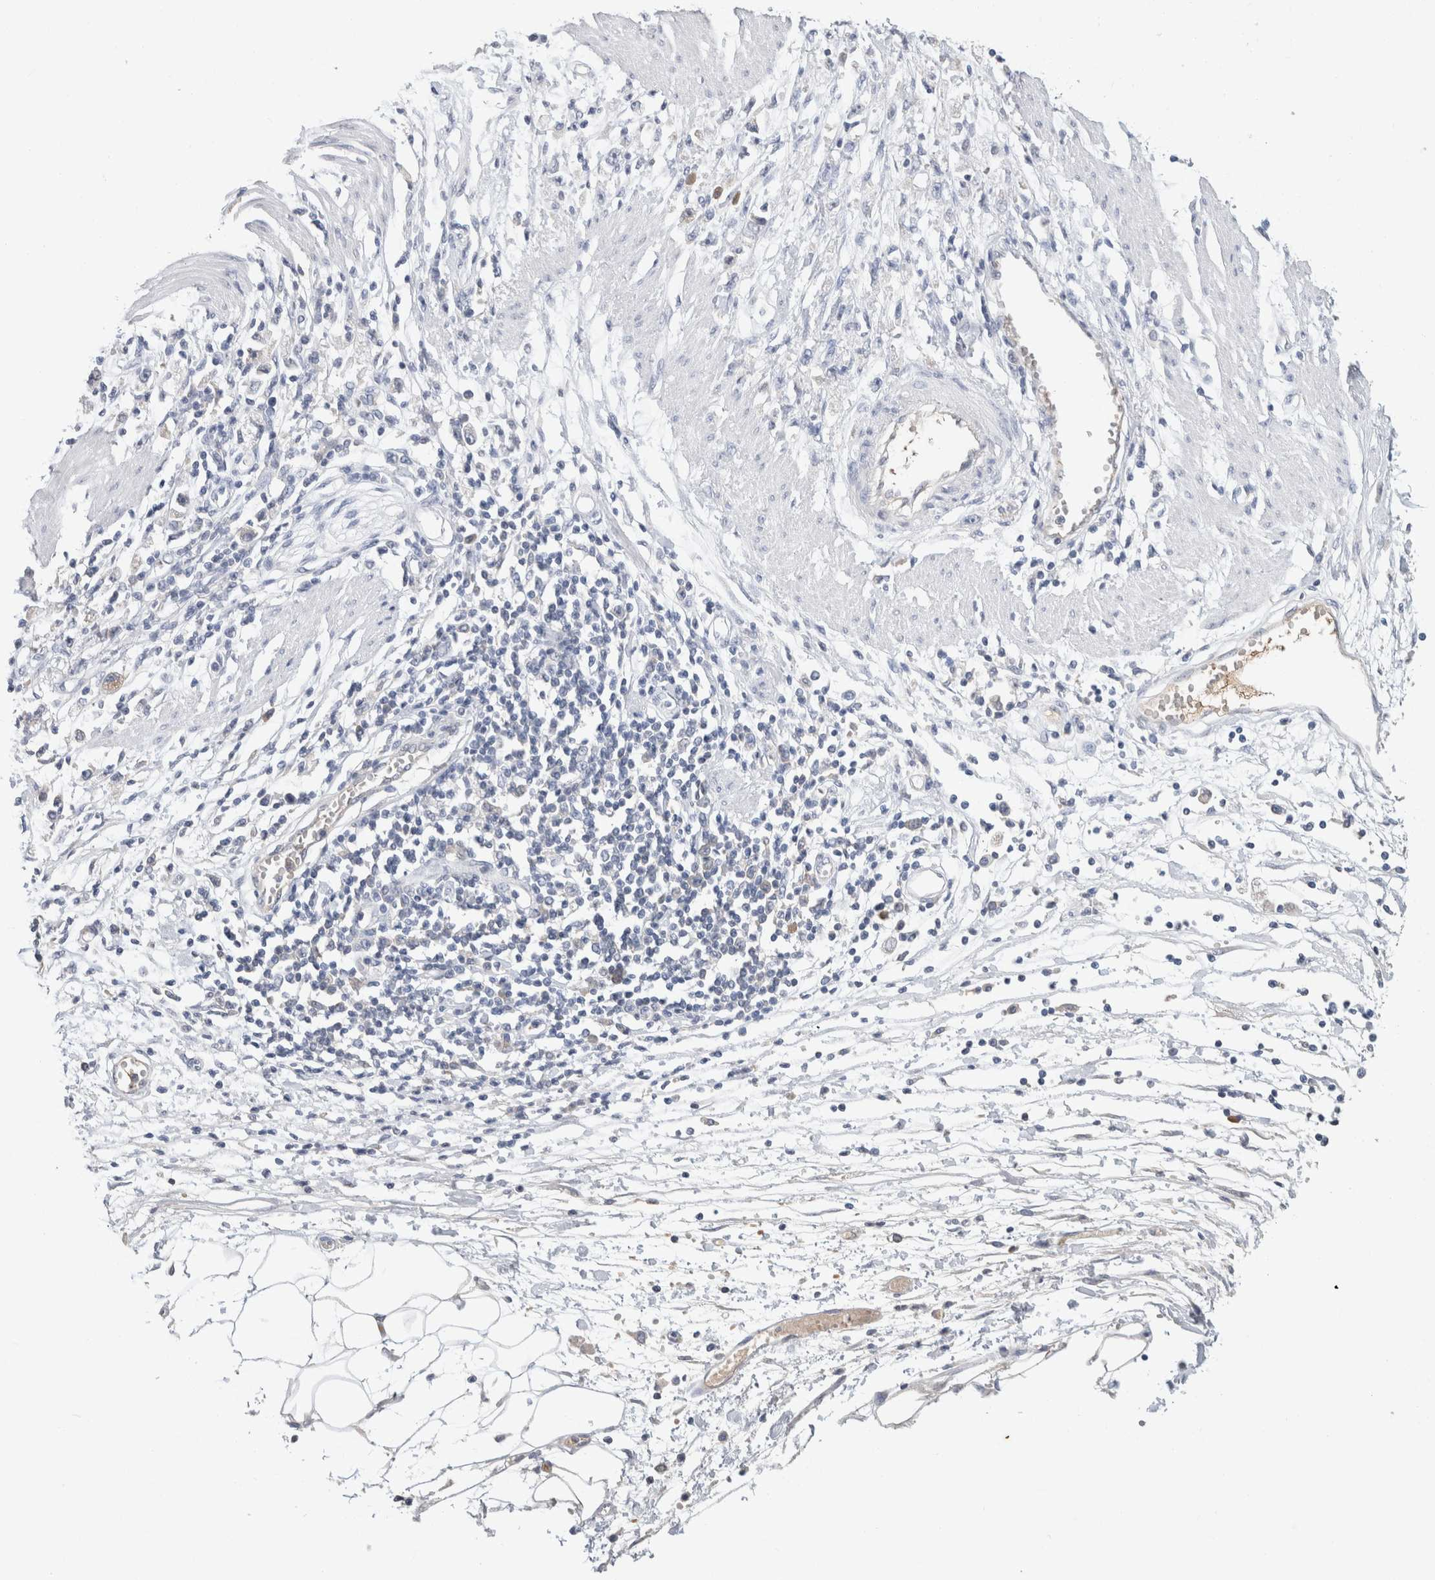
{"staining": {"intensity": "negative", "quantity": "none", "location": "none"}, "tissue": "stomach cancer", "cell_type": "Tumor cells", "image_type": "cancer", "snomed": [{"axis": "morphology", "description": "Adenocarcinoma, NOS"}, {"axis": "topography", "description": "Stomach"}], "caption": "The immunohistochemistry (IHC) histopathology image has no significant expression in tumor cells of stomach adenocarcinoma tissue. (DAB IHC, high magnification).", "gene": "SCGB1A1", "patient": {"sex": "female", "age": 59}}